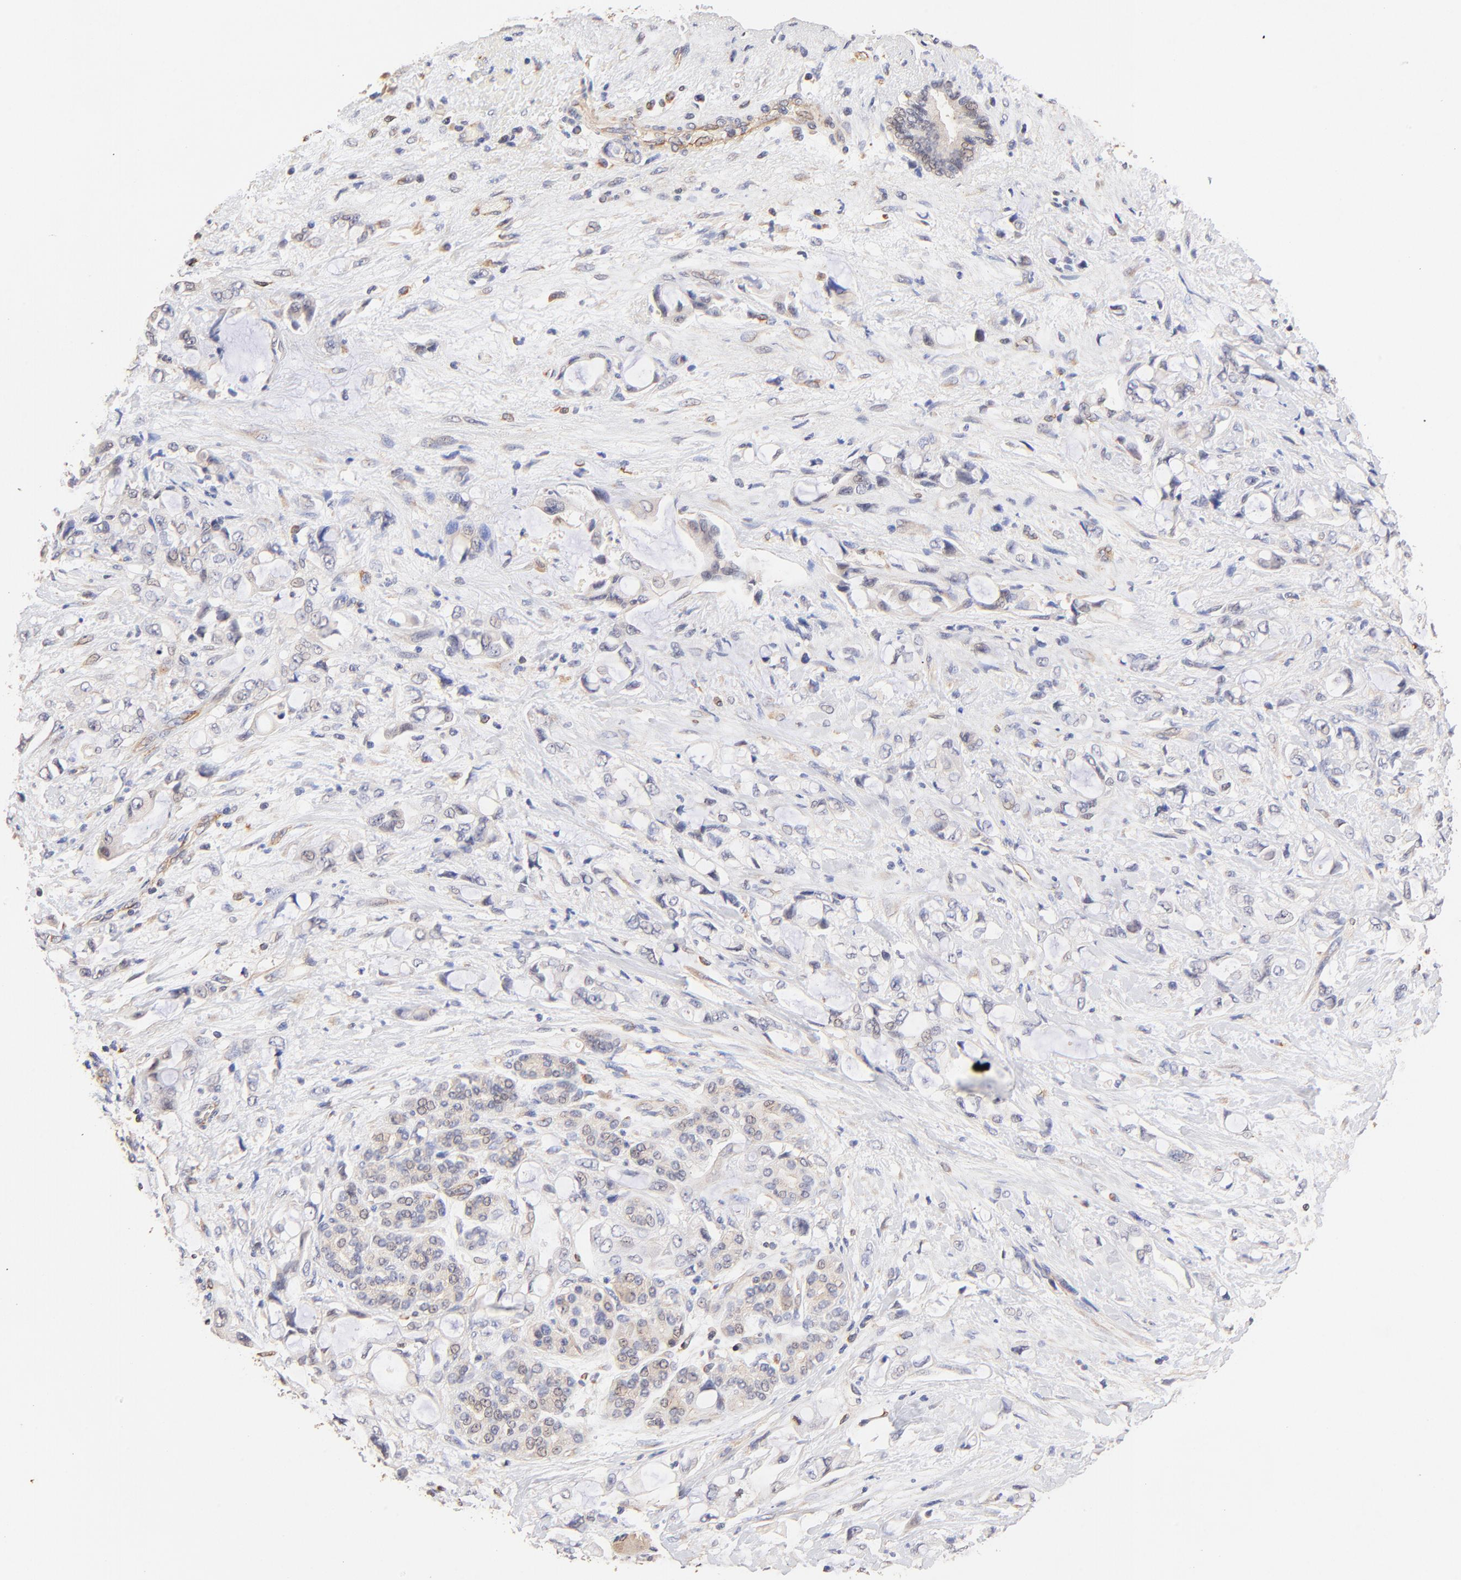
{"staining": {"intensity": "weak", "quantity": ">75%", "location": "cytoplasmic/membranous,nuclear"}, "tissue": "pancreatic cancer", "cell_type": "Tumor cells", "image_type": "cancer", "snomed": [{"axis": "morphology", "description": "Adenocarcinoma, NOS"}, {"axis": "topography", "description": "Pancreas"}], "caption": "Immunohistochemistry (IHC) histopathology image of adenocarcinoma (pancreatic) stained for a protein (brown), which displays low levels of weak cytoplasmic/membranous and nuclear positivity in approximately >75% of tumor cells.", "gene": "TNFAIP3", "patient": {"sex": "female", "age": 70}}